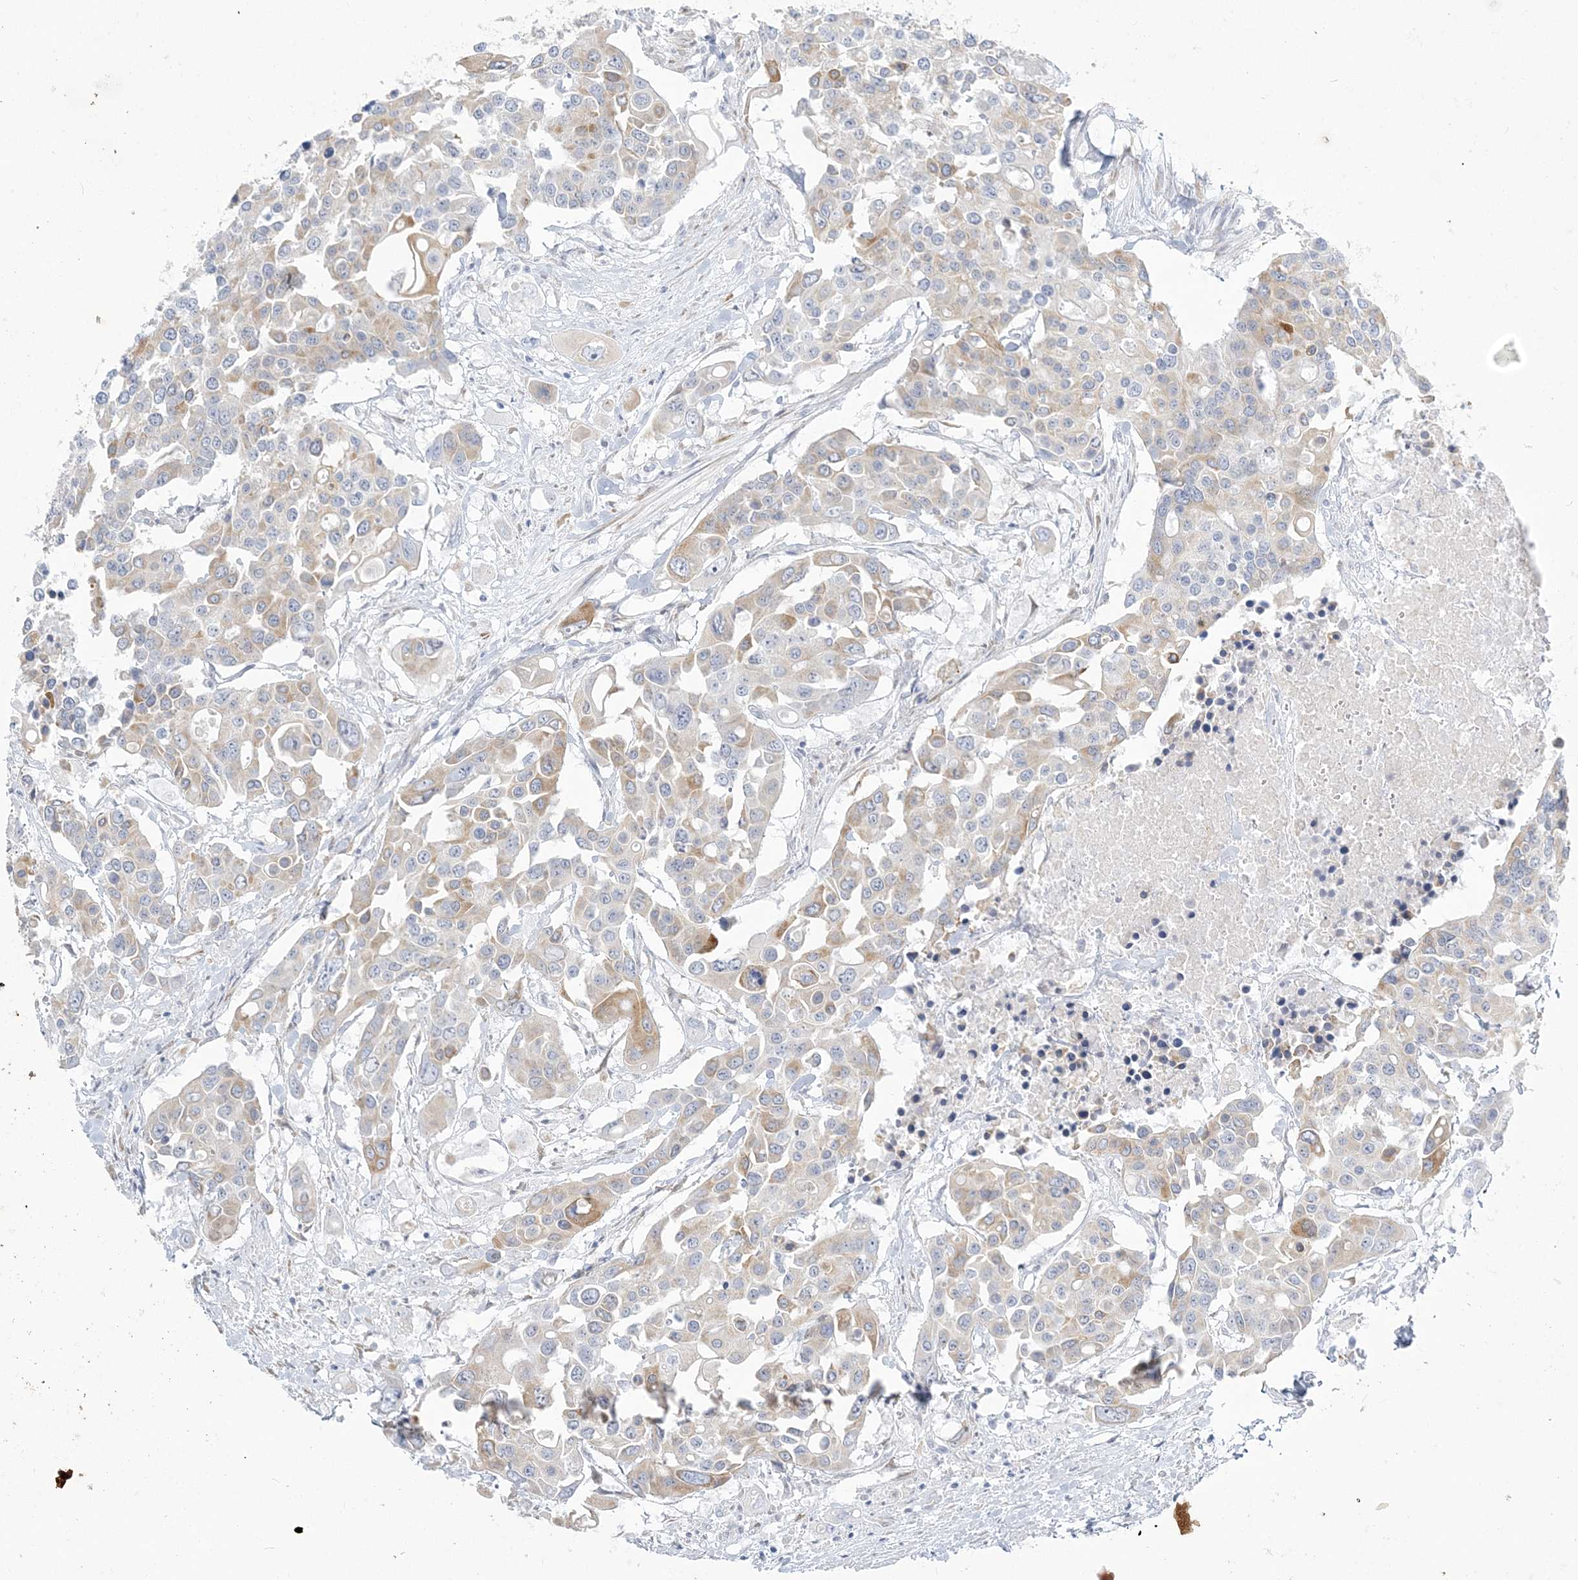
{"staining": {"intensity": "weak", "quantity": "<25%", "location": "cytoplasmic/membranous"}, "tissue": "colorectal cancer", "cell_type": "Tumor cells", "image_type": "cancer", "snomed": [{"axis": "morphology", "description": "Adenocarcinoma, NOS"}, {"axis": "topography", "description": "Colon"}], "caption": "Tumor cells show no significant positivity in colorectal cancer (adenocarcinoma). (Stains: DAB (3,3'-diaminobenzidine) IHC with hematoxylin counter stain, Microscopy: brightfield microscopy at high magnification).", "gene": "ZC3H6", "patient": {"sex": "male", "age": 77}}